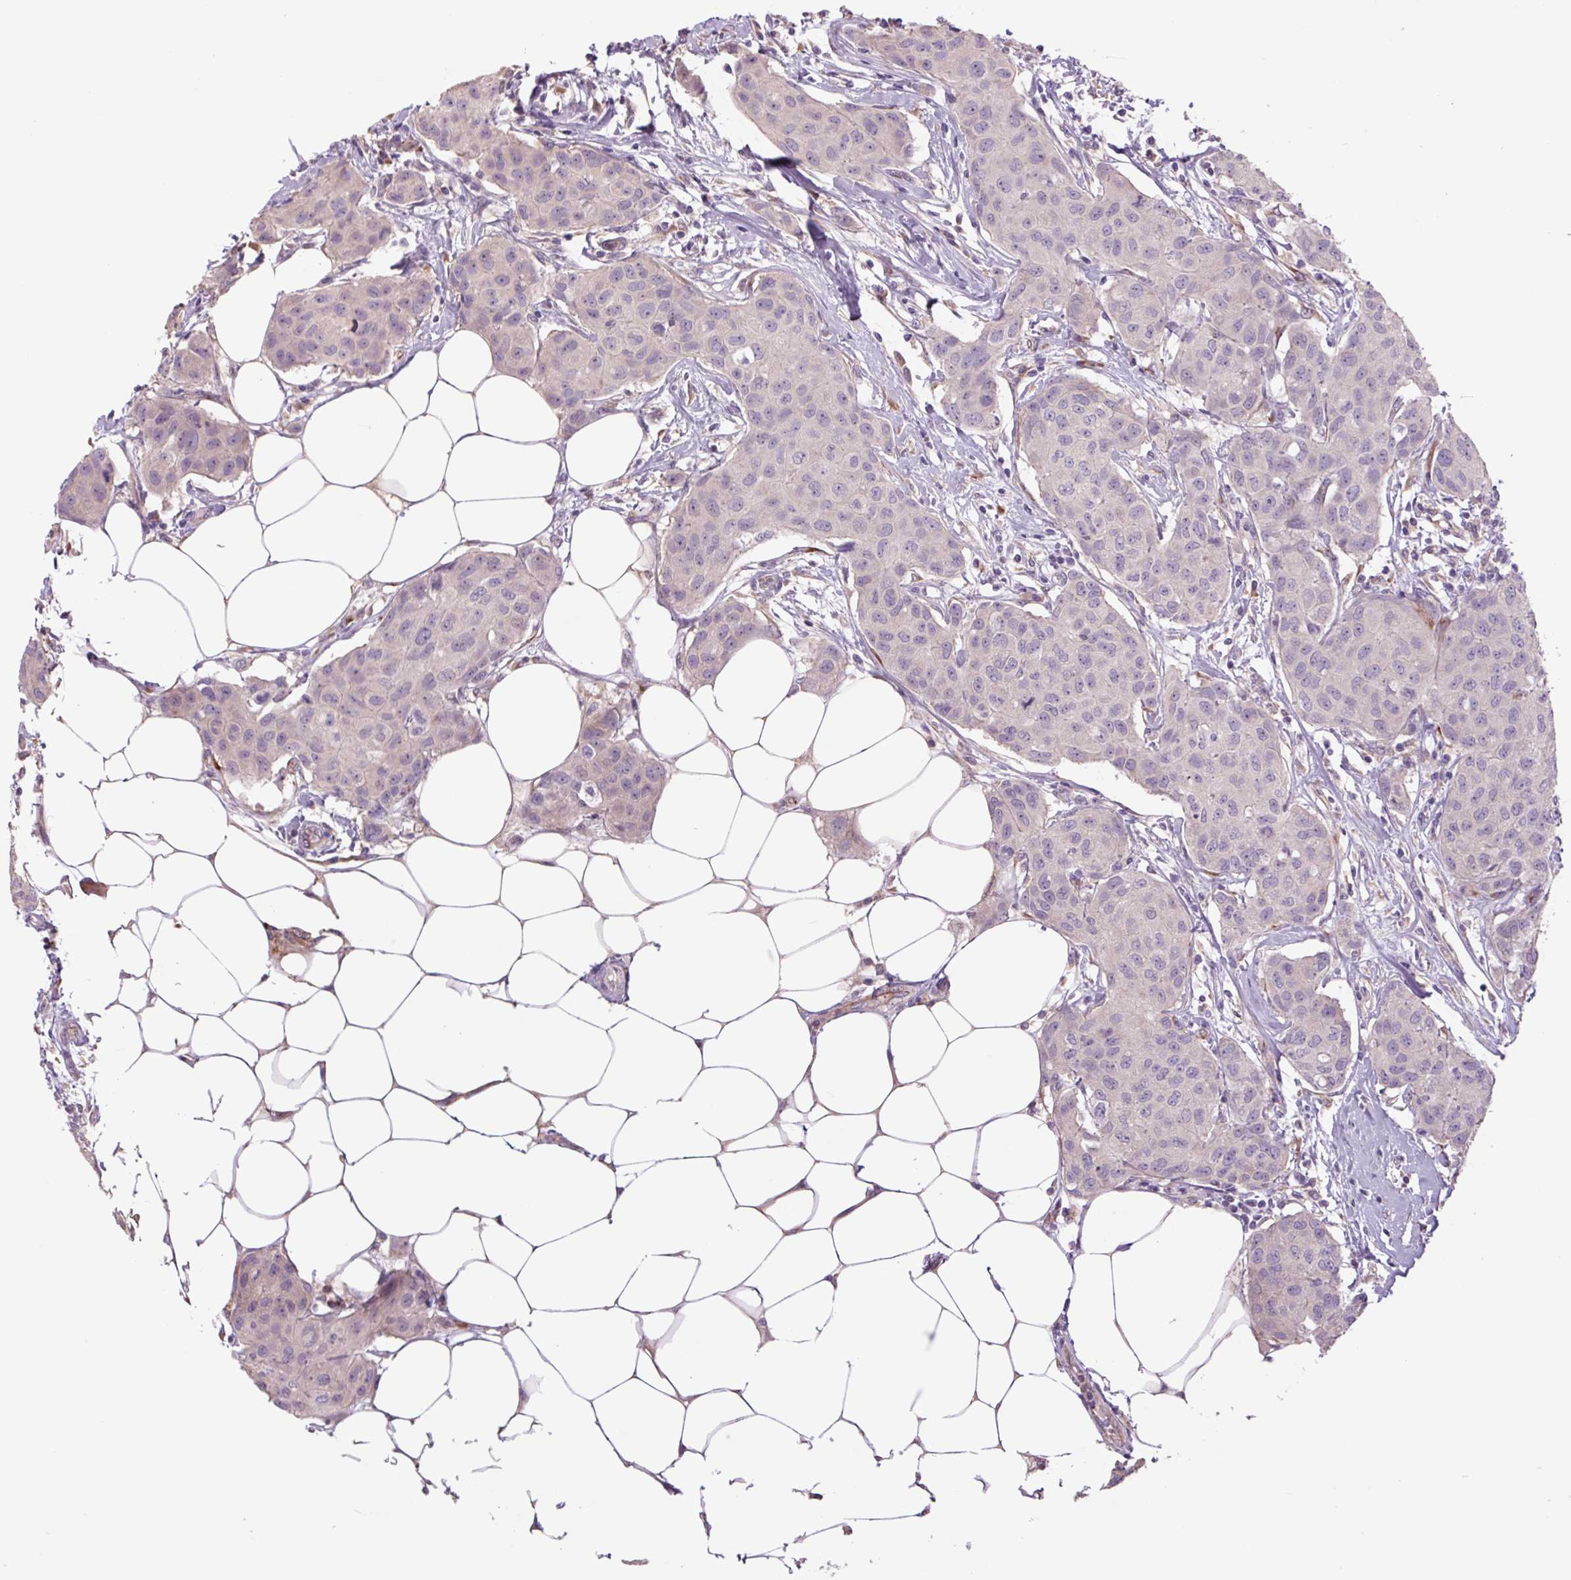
{"staining": {"intensity": "negative", "quantity": "none", "location": "none"}, "tissue": "breast cancer", "cell_type": "Tumor cells", "image_type": "cancer", "snomed": [{"axis": "morphology", "description": "Duct carcinoma"}, {"axis": "topography", "description": "Breast"}, {"axis": "topography", "description": "Lymph node"}], "caption": "High magnification brightfield microscopy of breast cancer stained with DAB (3,3'-diaminobenzidine) (brown) and counterstained with hematoxylin (blue): tumor cells show no significant positivity.", "gene": "PLA2G4A", "patient": {"sex": "female", "age": 80}}